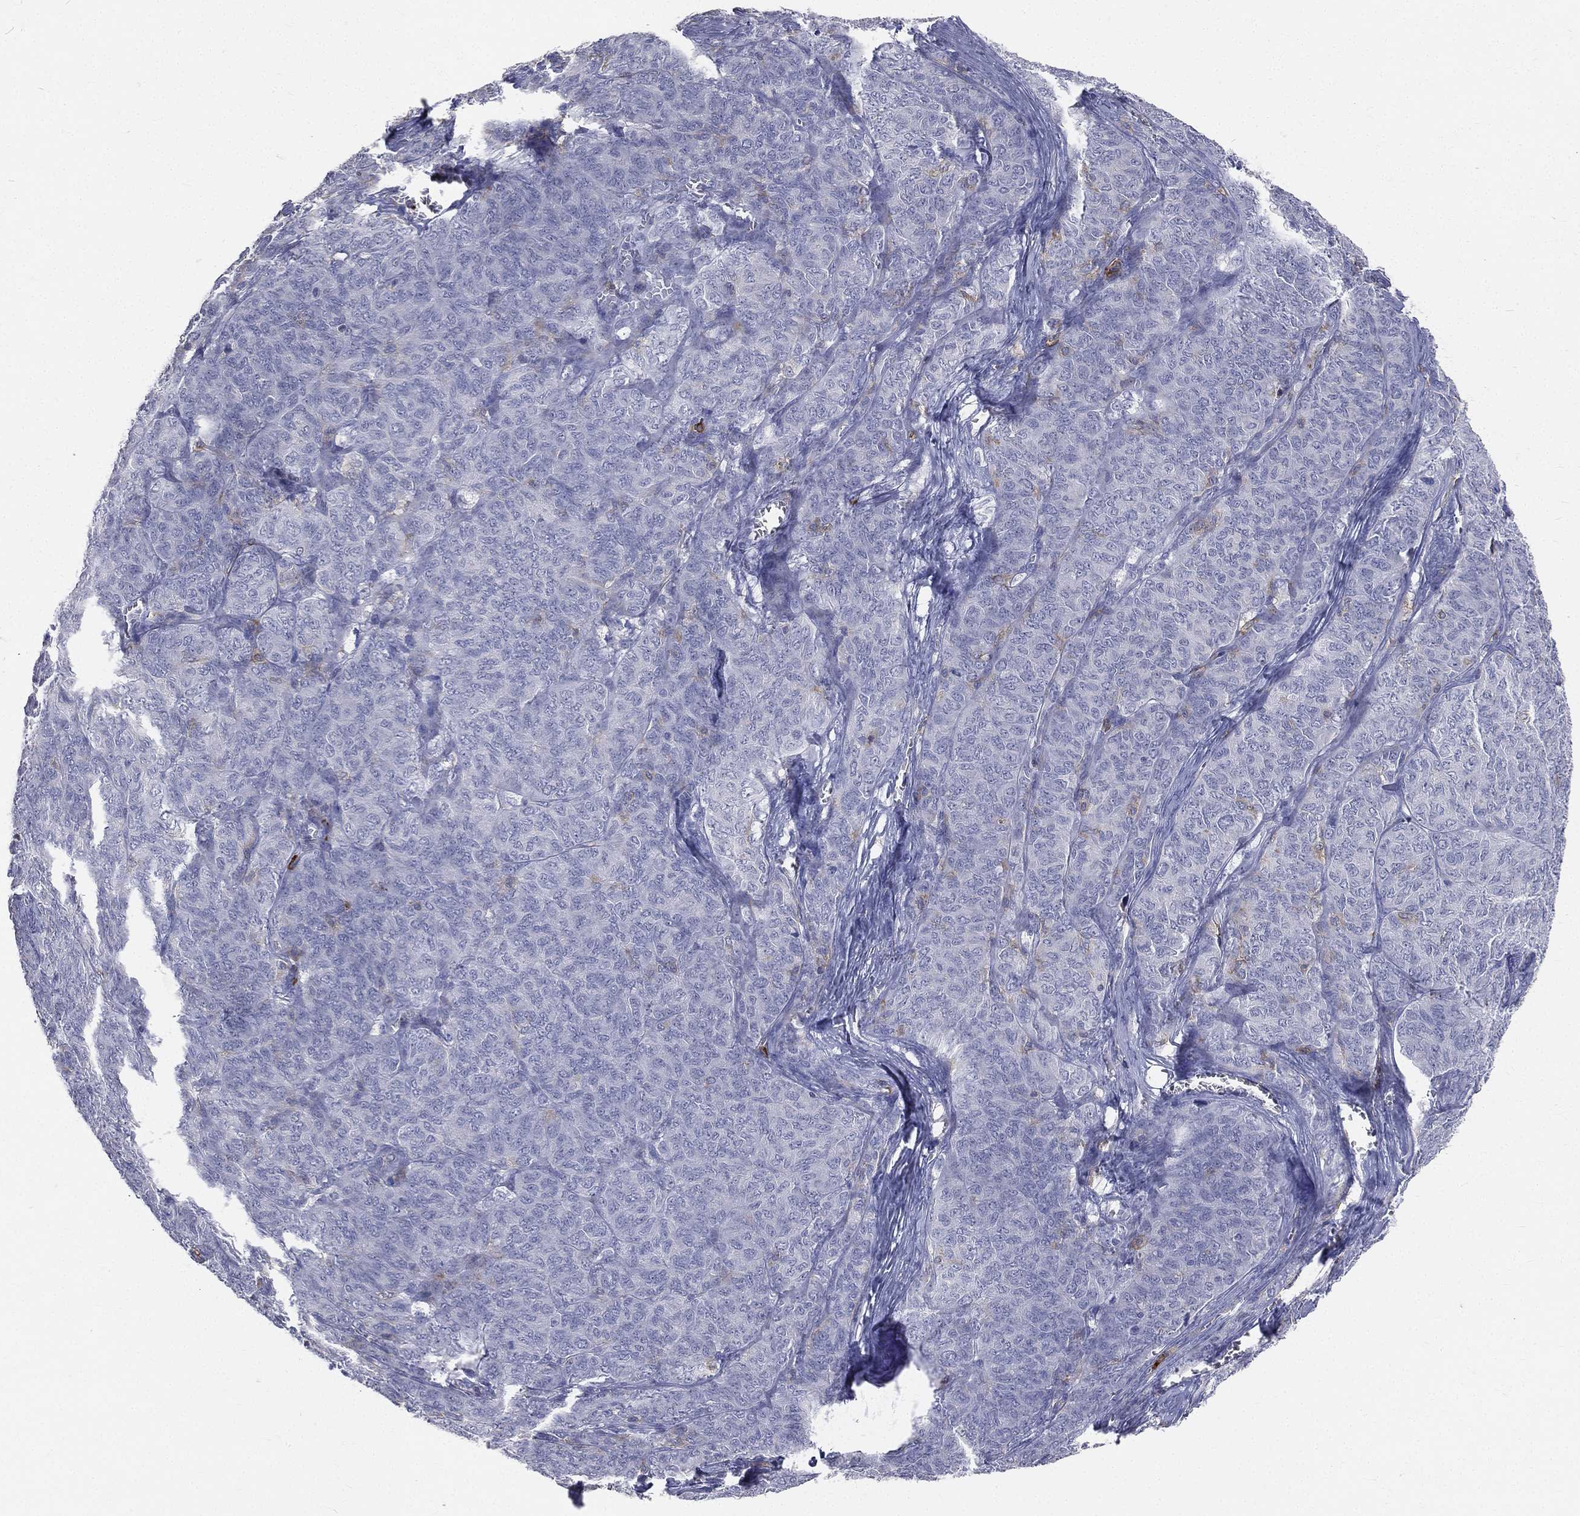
{"staining": {"intensity": "negative", "quantity": "none", "location": "none"}, "tissue": "ovarian cancer", "cell_type": "Tumor cells", "image_type": "cancer", "snomed": [{"axis": "morphology", "description": "Carcinoma, endometroid"}, {"axis": "topography", "description": "Ovary"}], "caption": "A high-resolution histopathology image shows immunohistochemistry (IHC) staining of ovarian cancer (endometroid carcinoma), which exhibits no significant staining in tumor cells.", "gene": "CD33", "patient": {"sex": "female", "age": 80}}